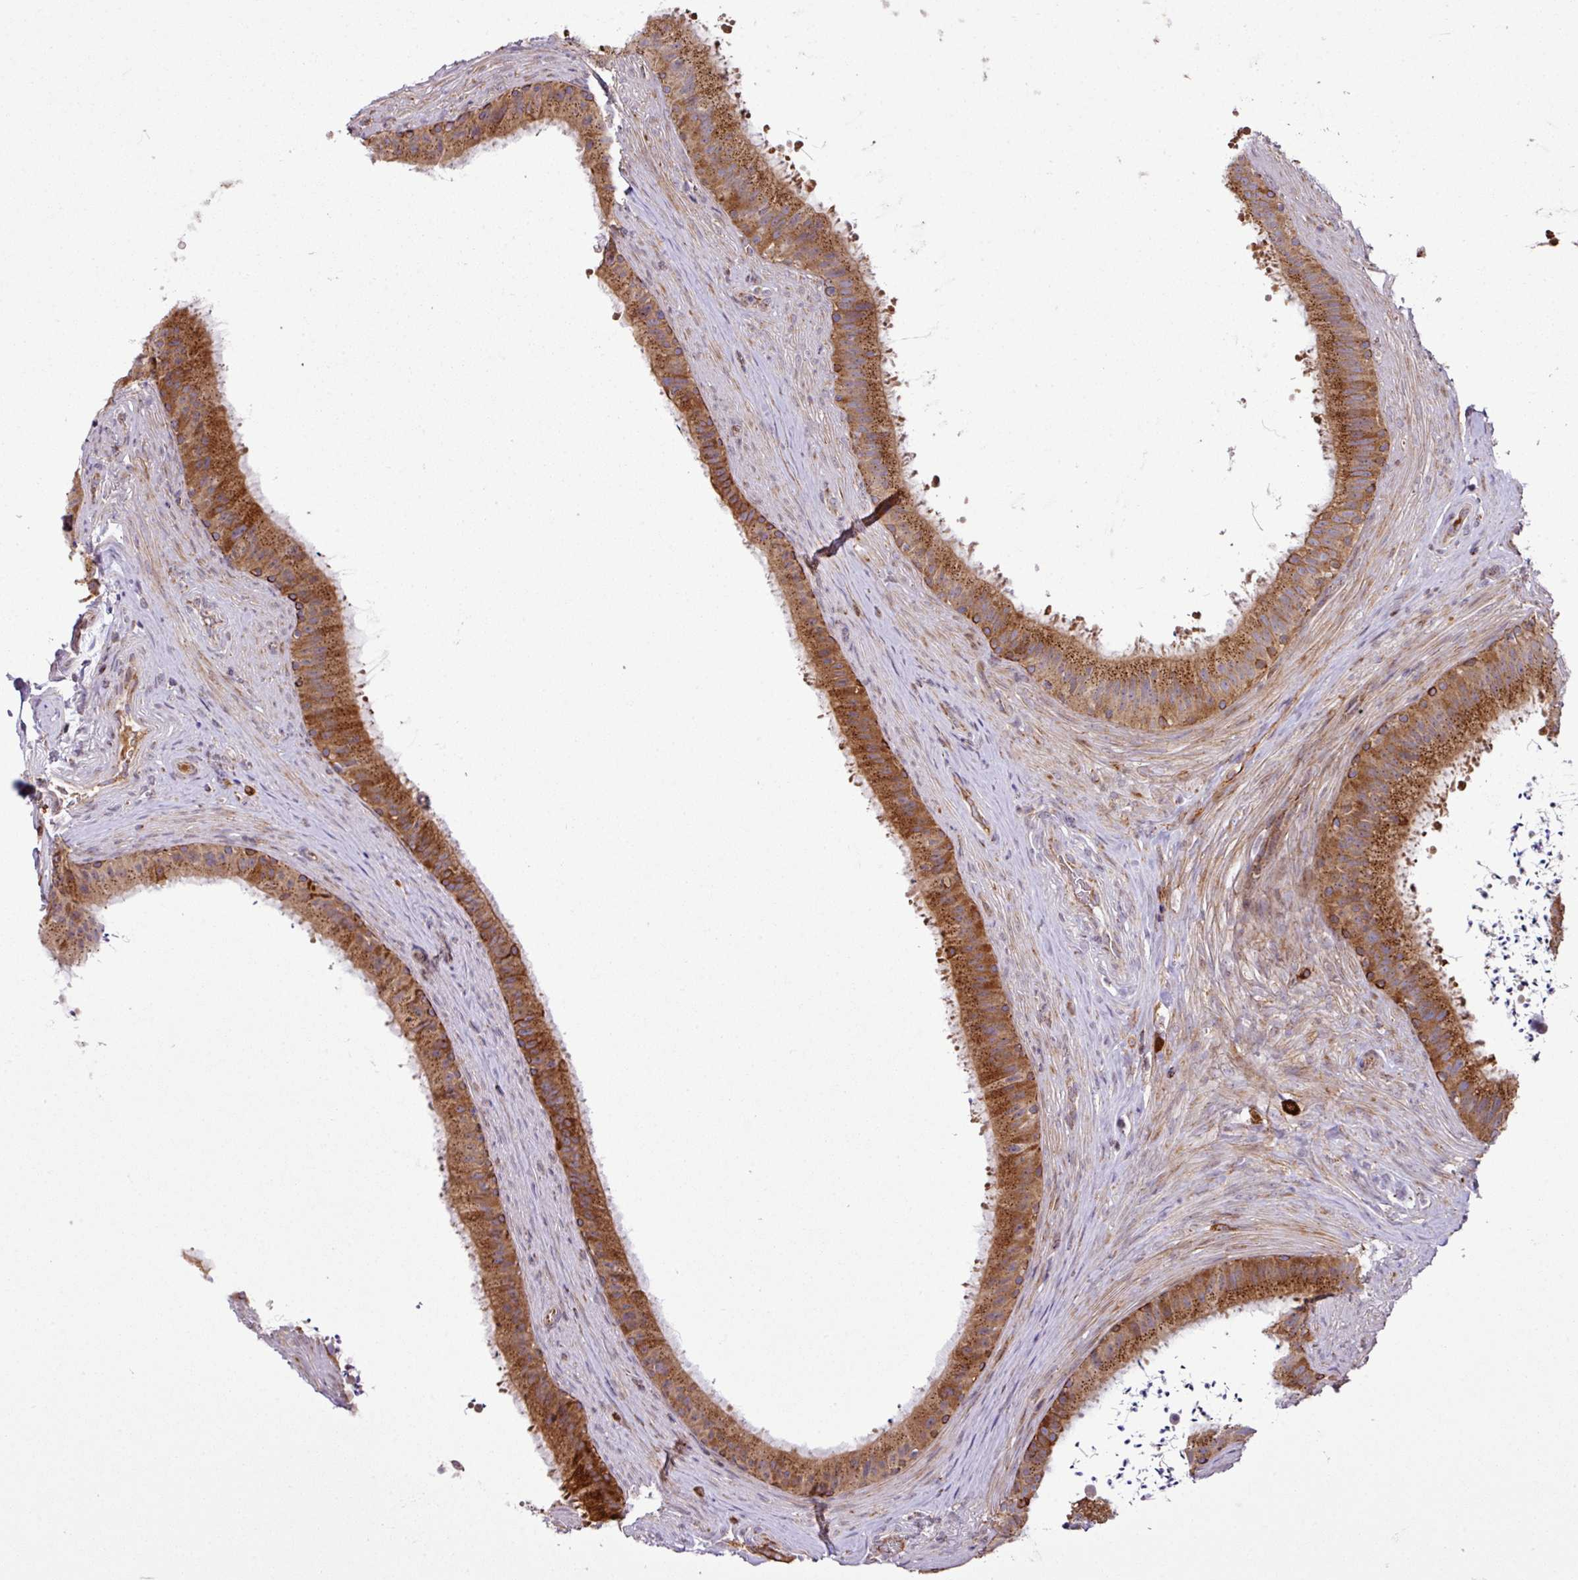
{"staining": {"intensity": "strong", "quantity": ">75%", "location": "cytoplasmic/membranous"}, "tissue": "epididymis", "cell_type": "Glandular cells", "image_type": "normal", "snomed": [{"axis": "morphology", "description": "Normal tissue, NOS"}, {"axis": "topography", "description": "Testis"}, {"axis": "topography", "description": "Epididymis"}], "caption": "Glandular cells show strong cytoplasmic/membranous staining in about >75% of cells in unremarkable epididymis.", "gene": "ZNF569", "patient": {"sex": "male", "age": 41}}